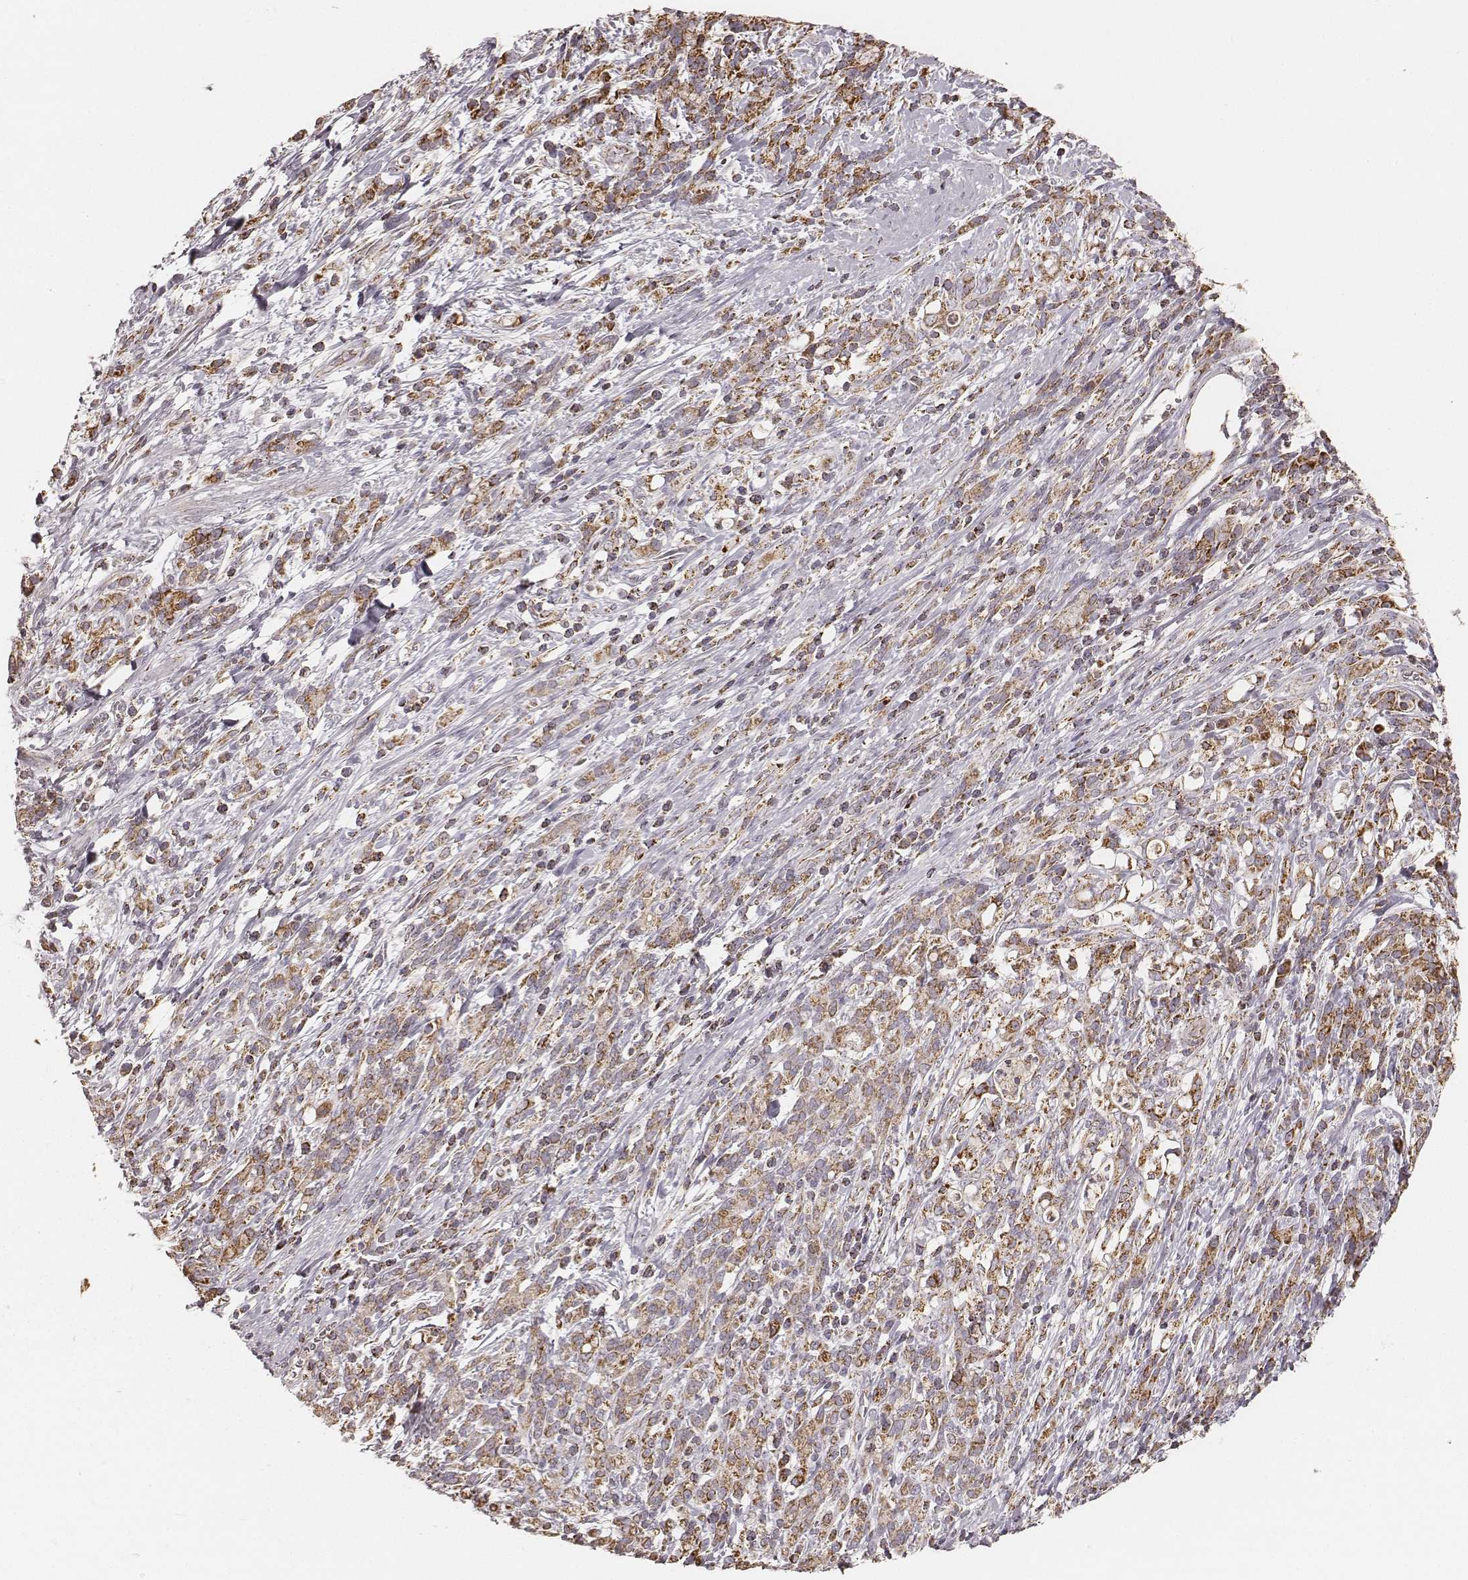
{"staining": {"intensity": "strong", "quantity": ">75%", "location": "cytoplasmic/membranous"}, "tissue": "stomach cancer", "cell_type": "Tumor cells", "image_type": "cancer", "snomed": [{"axis": "morphology", "description": "Adenocarcinoma, NOS"}, {"axis": "topography", "description": "Stomach"}], "caption": "IHC of stomach adenocarcinoma demonstrates high levels of strong cytoplasmic/membranous positivity in about >75% of tumor cells.", "gene": "CS", "patient": {"sex": "female", "age": 57}}